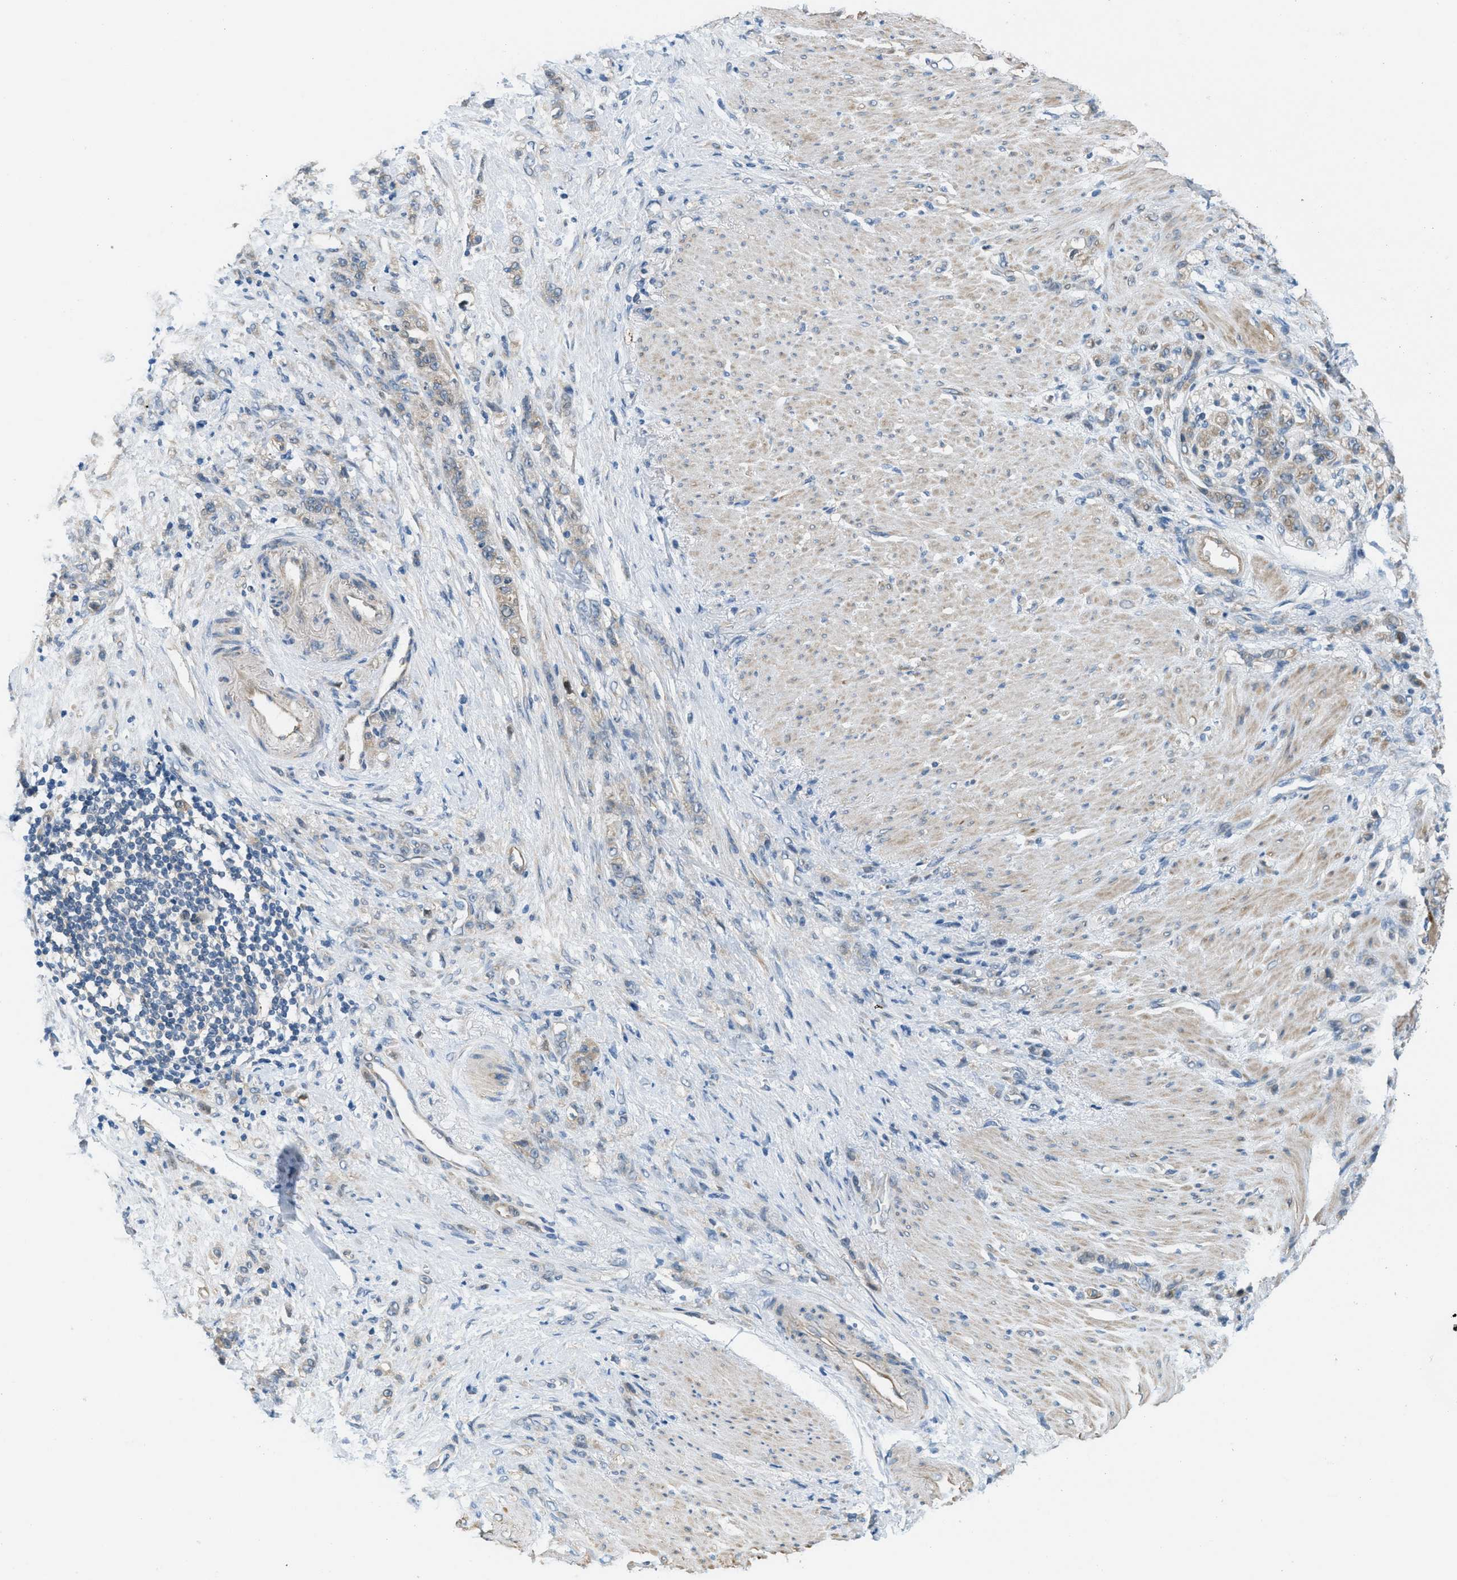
{"staining": {"intensity": "weak", "quantity": ">75%", "location": "cytoplasmic/membranous"}, "tissue": "stomach cancer", "cell_type": "Tumor cells", "image_type": "cancer", "snomed": [{"axis": "morphology", "description": "Adenocarcinoma, NOS"}, {"axis": "topography", "description": "Stomach"}], "caption": "Immunohistochemistry (IHC) of adenocarcinoma (stomach) exhibits low levels of weak cytoplasmic/membranous staining in approximately >75% of tumor cells. (brown staining indicates protein expression, while blue staining denotes nuclei).", "gene": "ADCY6", "patient": {"sex": "male", "age": 82}}